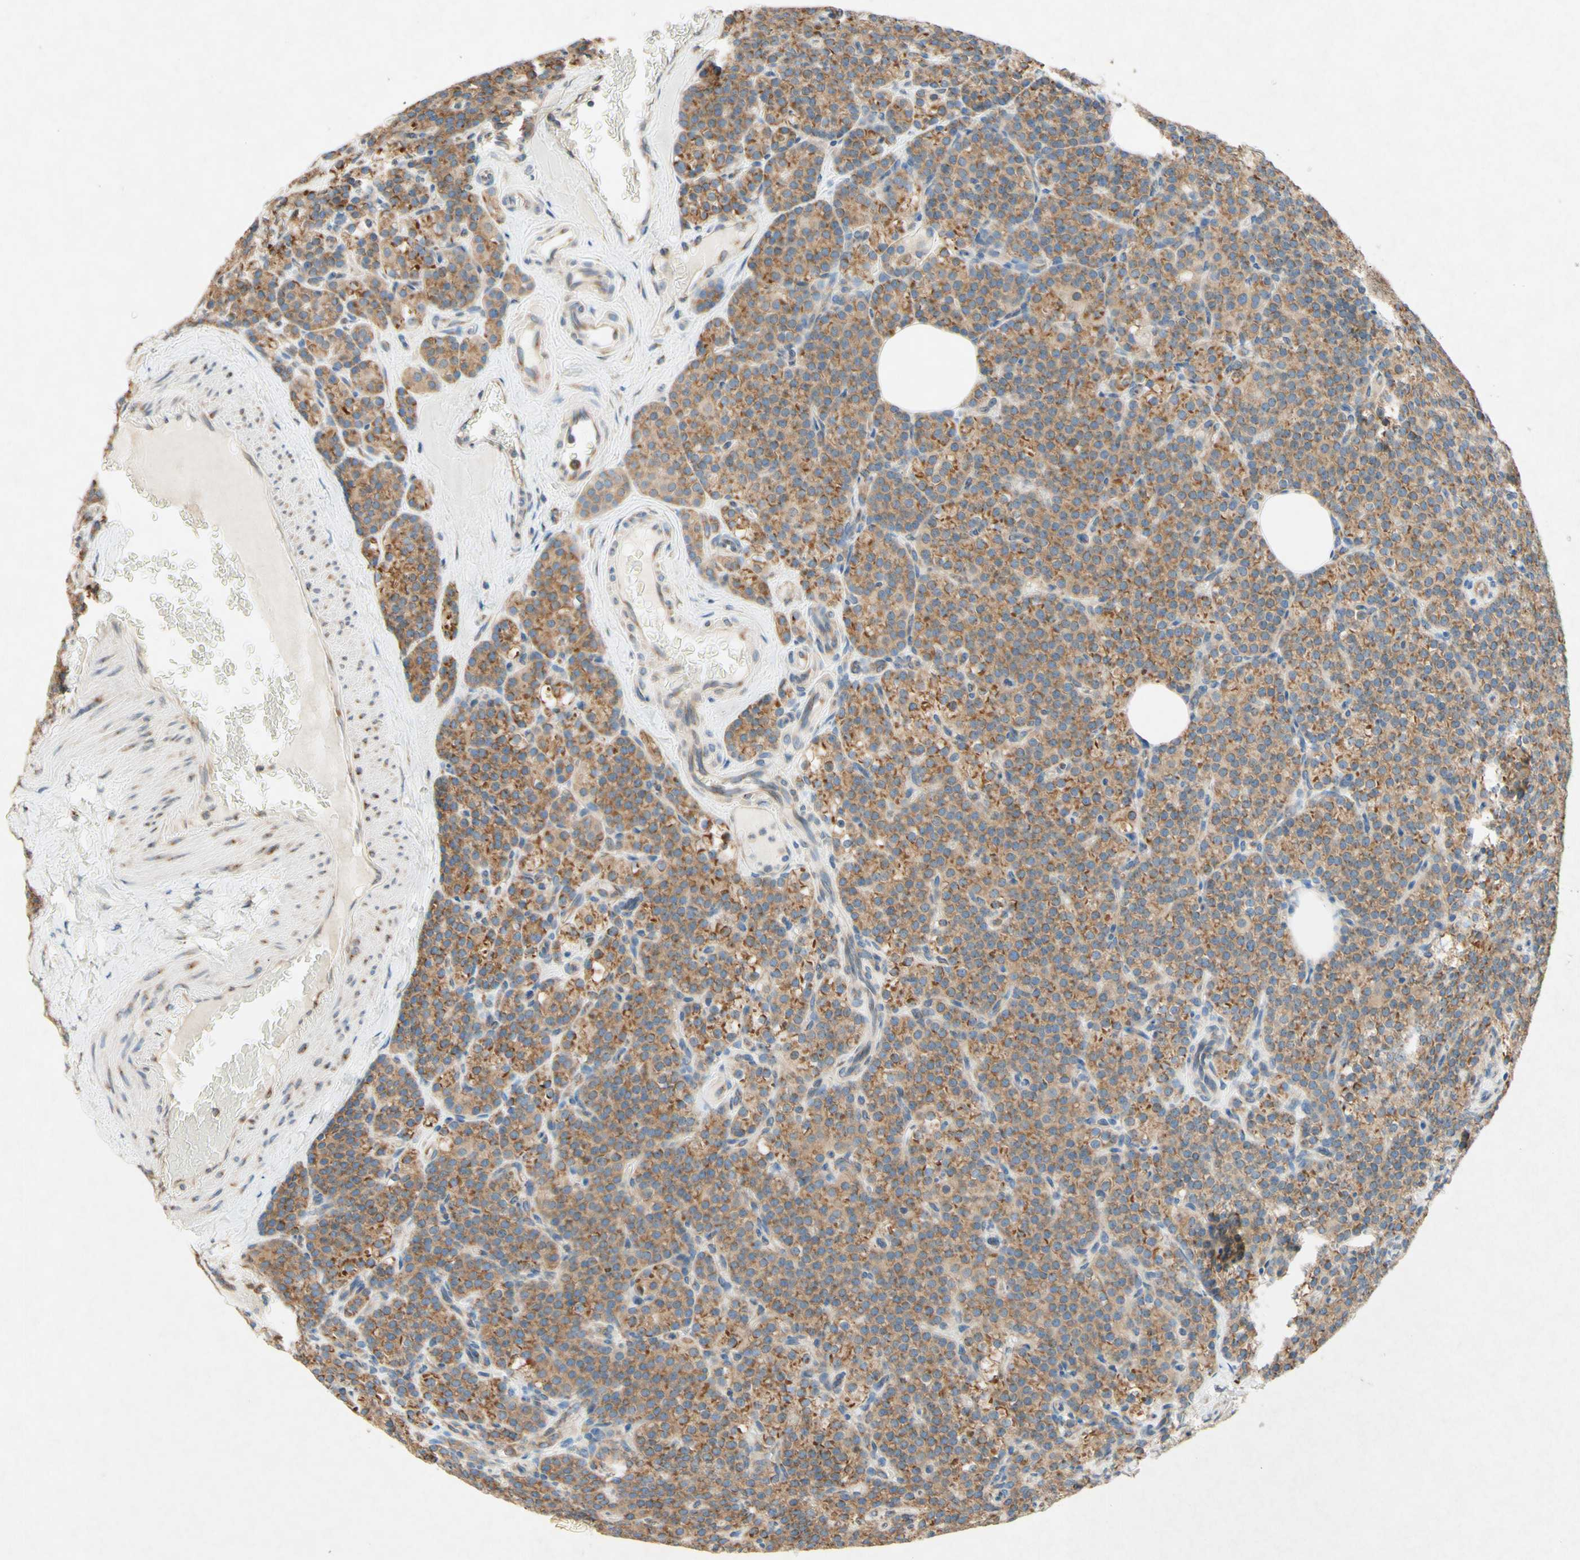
{"staining": {"intensity": "moderate", "quantity": ">75%", "location": "cytoplasmic/membranous"}, "tissue": "parathyroid gland", "cell_type": "Glandular cells", "image_type": "normal", "snomed": [{"axis": "morphology", "description": "Normal tissue, NOS"}, {"axis": "topography", "description": "Parathyroid gland"}], "caption": "Glandular cells display medium levels of moderate cytoplasmic/membranous expression in approximately >75% of cells in normal parathyroid gland.", "gene": "PABPC1", "patient": {"sex": "female", "age": 57}}